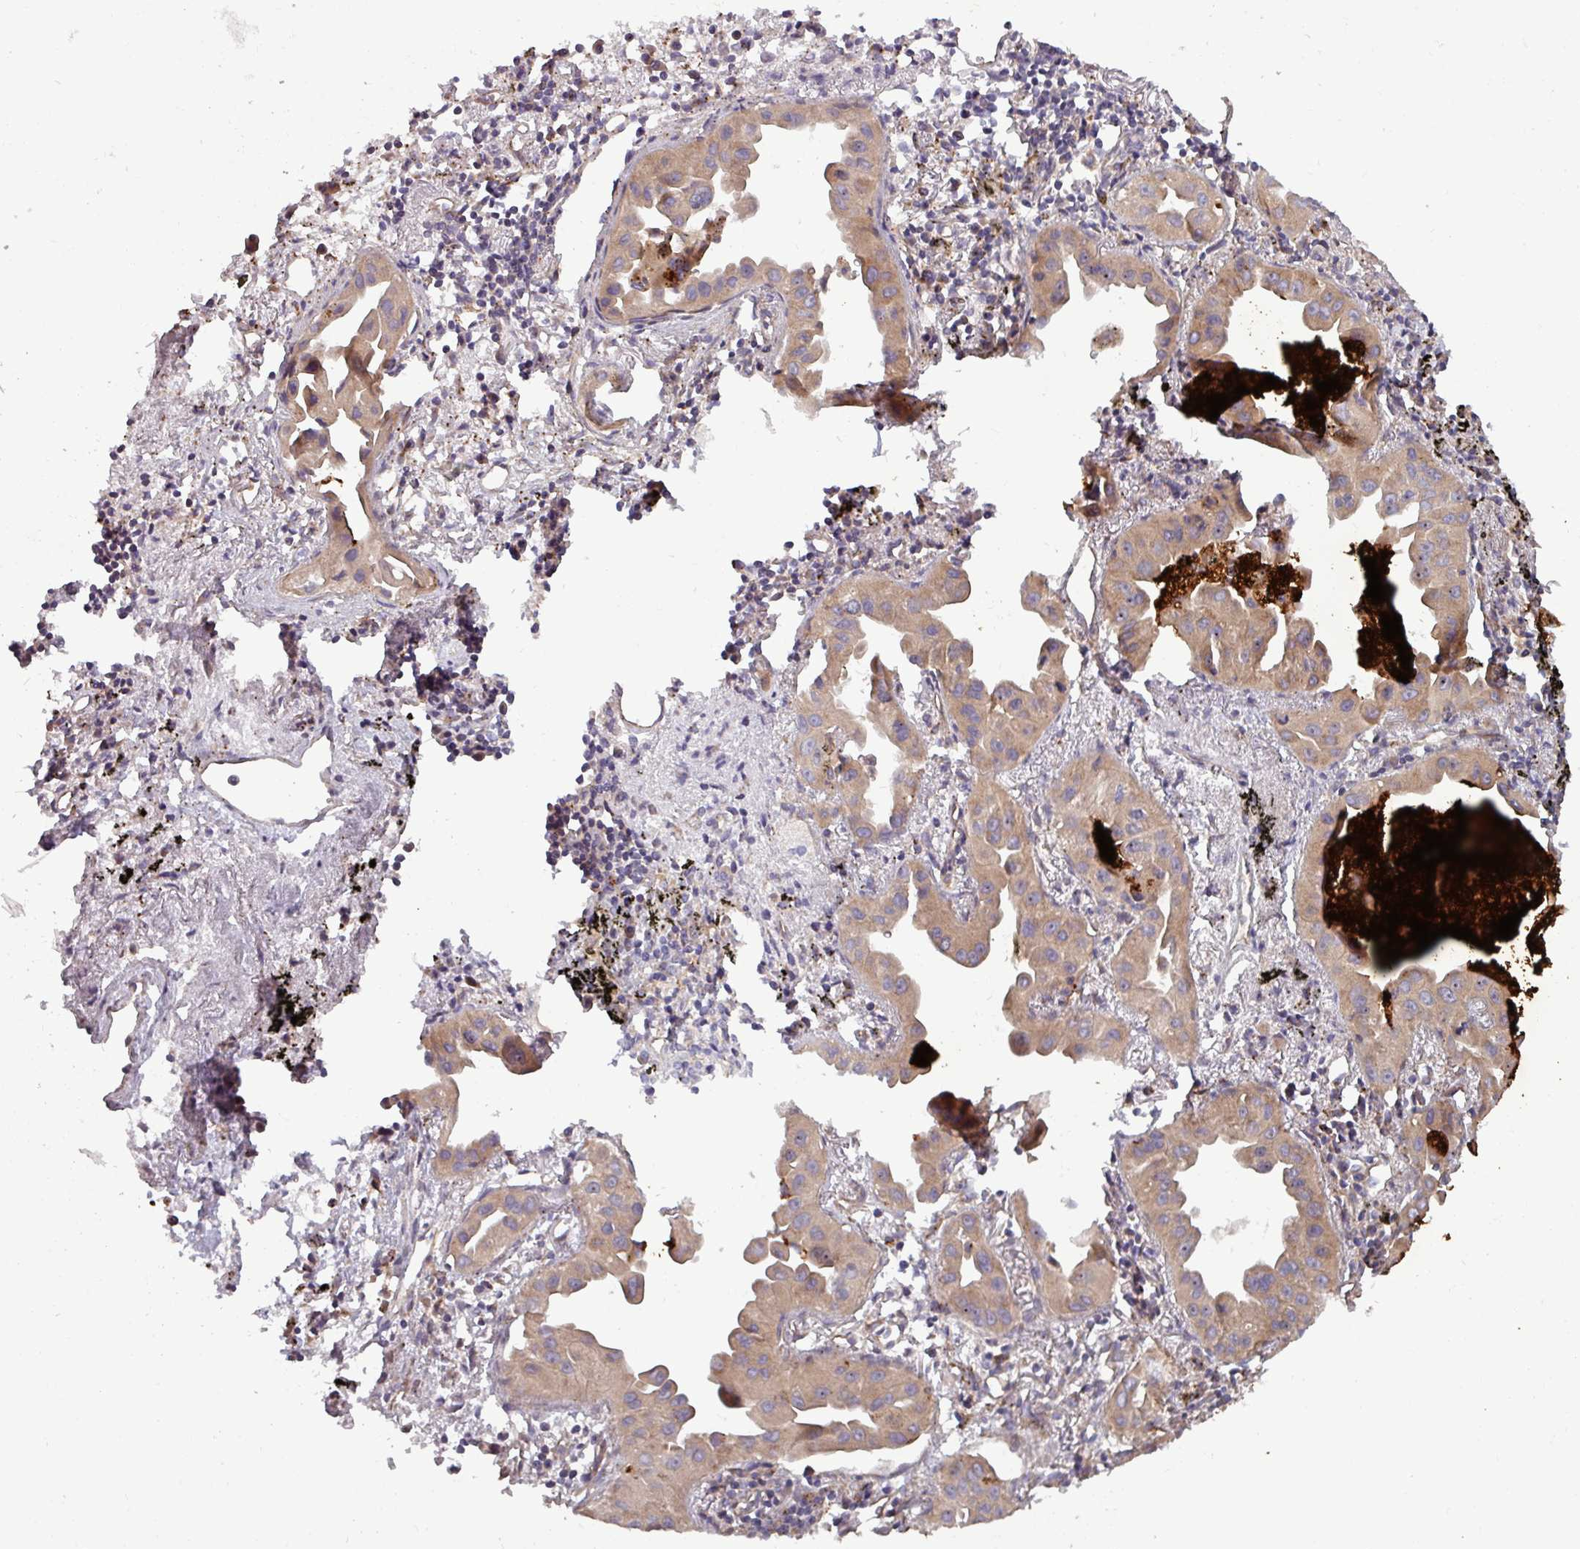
{"staining": {"intensity": "moderate", "quantity": ">75%", "location": "cytoplasmic/membranous"}, "tissue": "lung cancer", "cell_type": "Tumor cells", "image_type": "cancer", "snomed": [{"axis": "morphology", "description": "Adenocarcinoma, NOS"}, {"axis": "topography", "description": "Lung"}], "caption": "About >75% of tumor cells in human lung cancer reveal moderate cytoplasmic/membranous protein staining as visualized by brown immunohistochemical staining.", "gene": "PLIN2", "patient": {"sex": "male", "age": 68}}